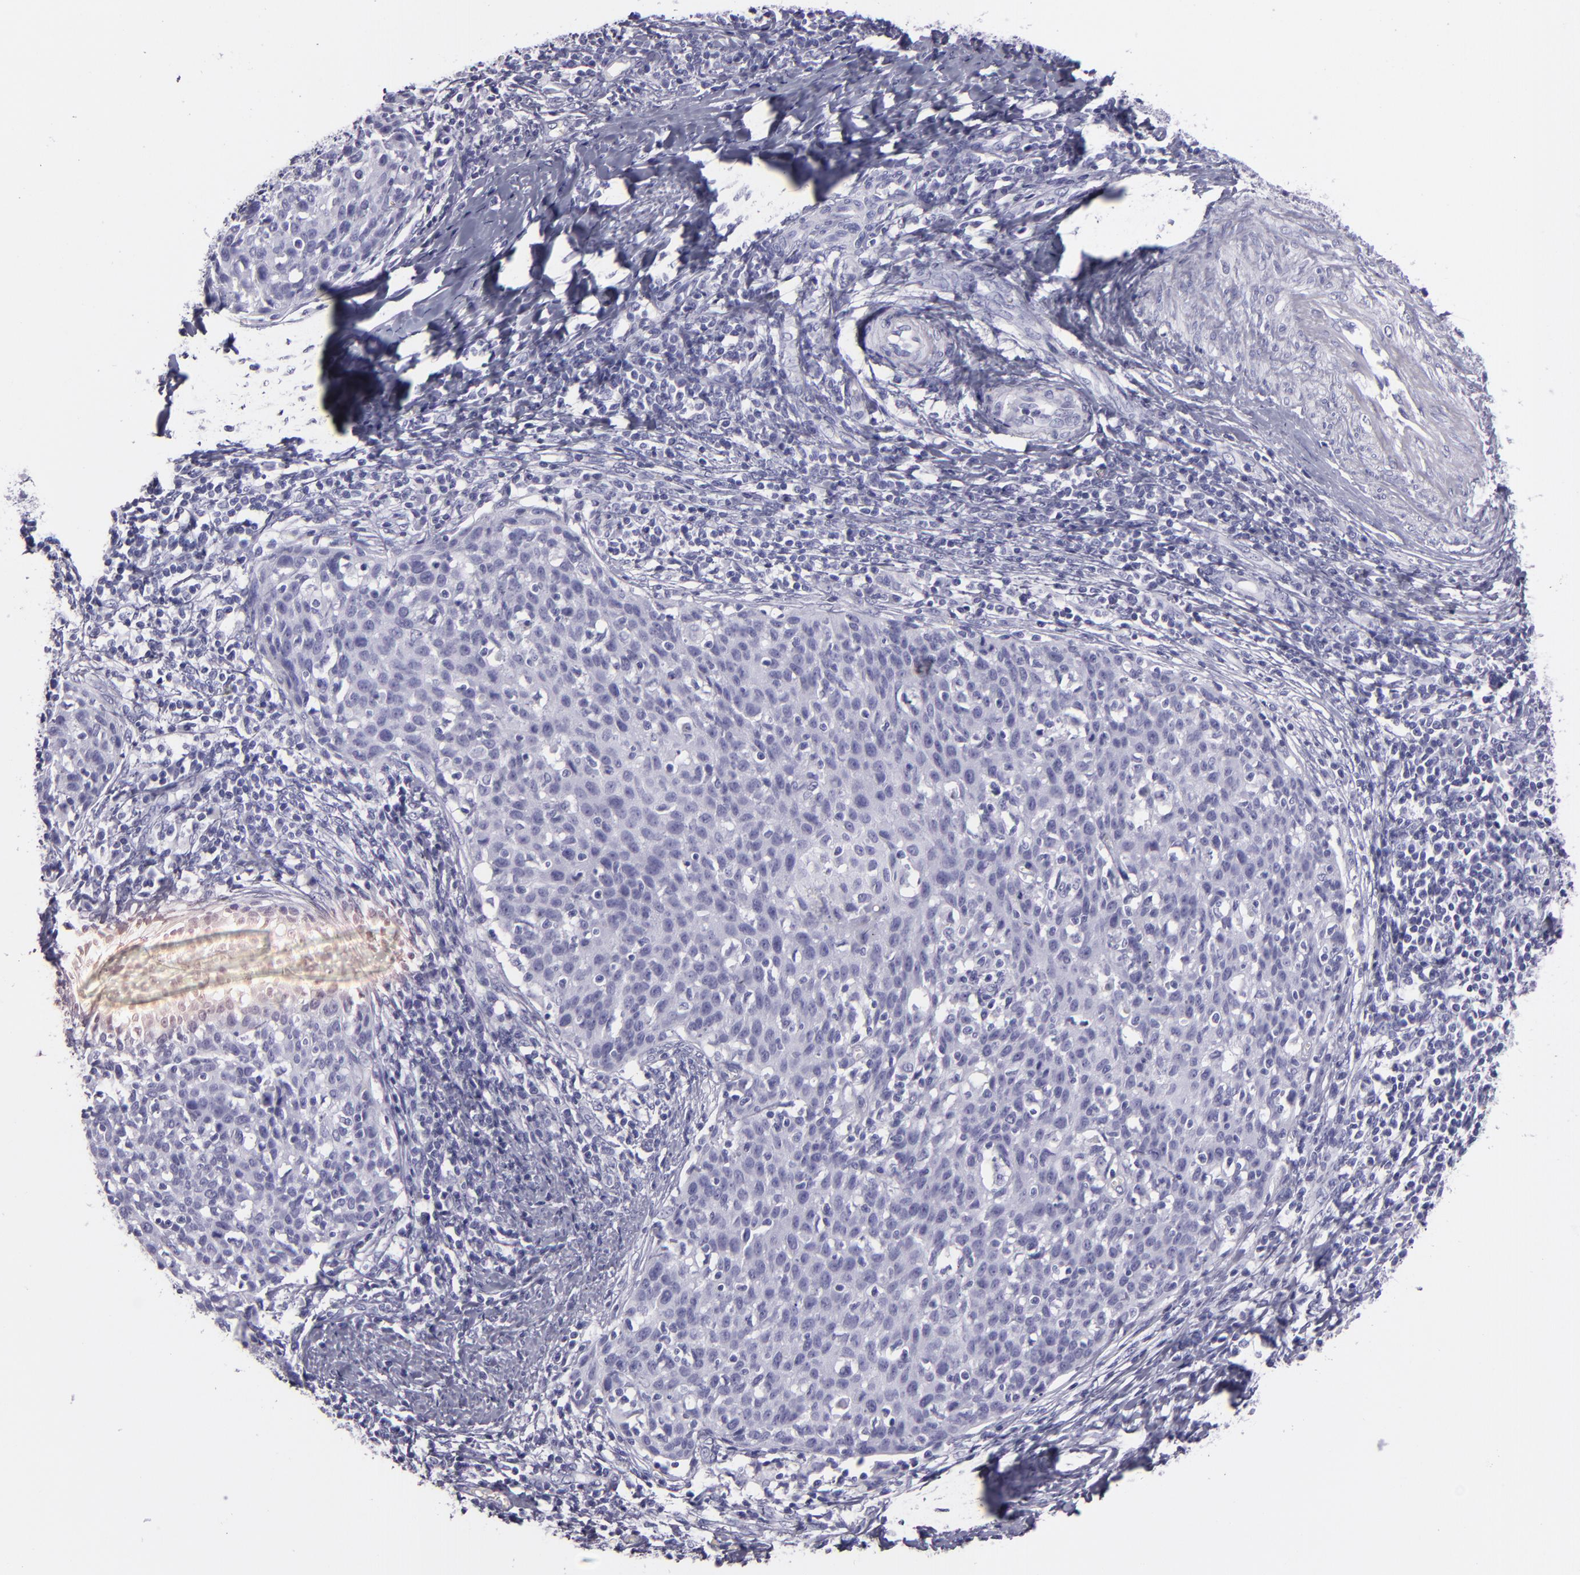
{"staining": {"intensity": "negative", "quantity": "none", "location": "none"}, "tissue": "cervical cancer", "cell_type": "Tumor cells", "image_type": "cancer", "snomed": [{"axis": "morphology", "description": "Squamous cell carcinoma, NOS"}, {"axis": "topography", "description": "Cervix"}], "caption": "An immunohistochemistry micrograph of cervical cancer is shown. There is no staining in tumor cells of cervical cancer.", "gene": "CR2", "patient": {"sex": "female", "age": 38}}